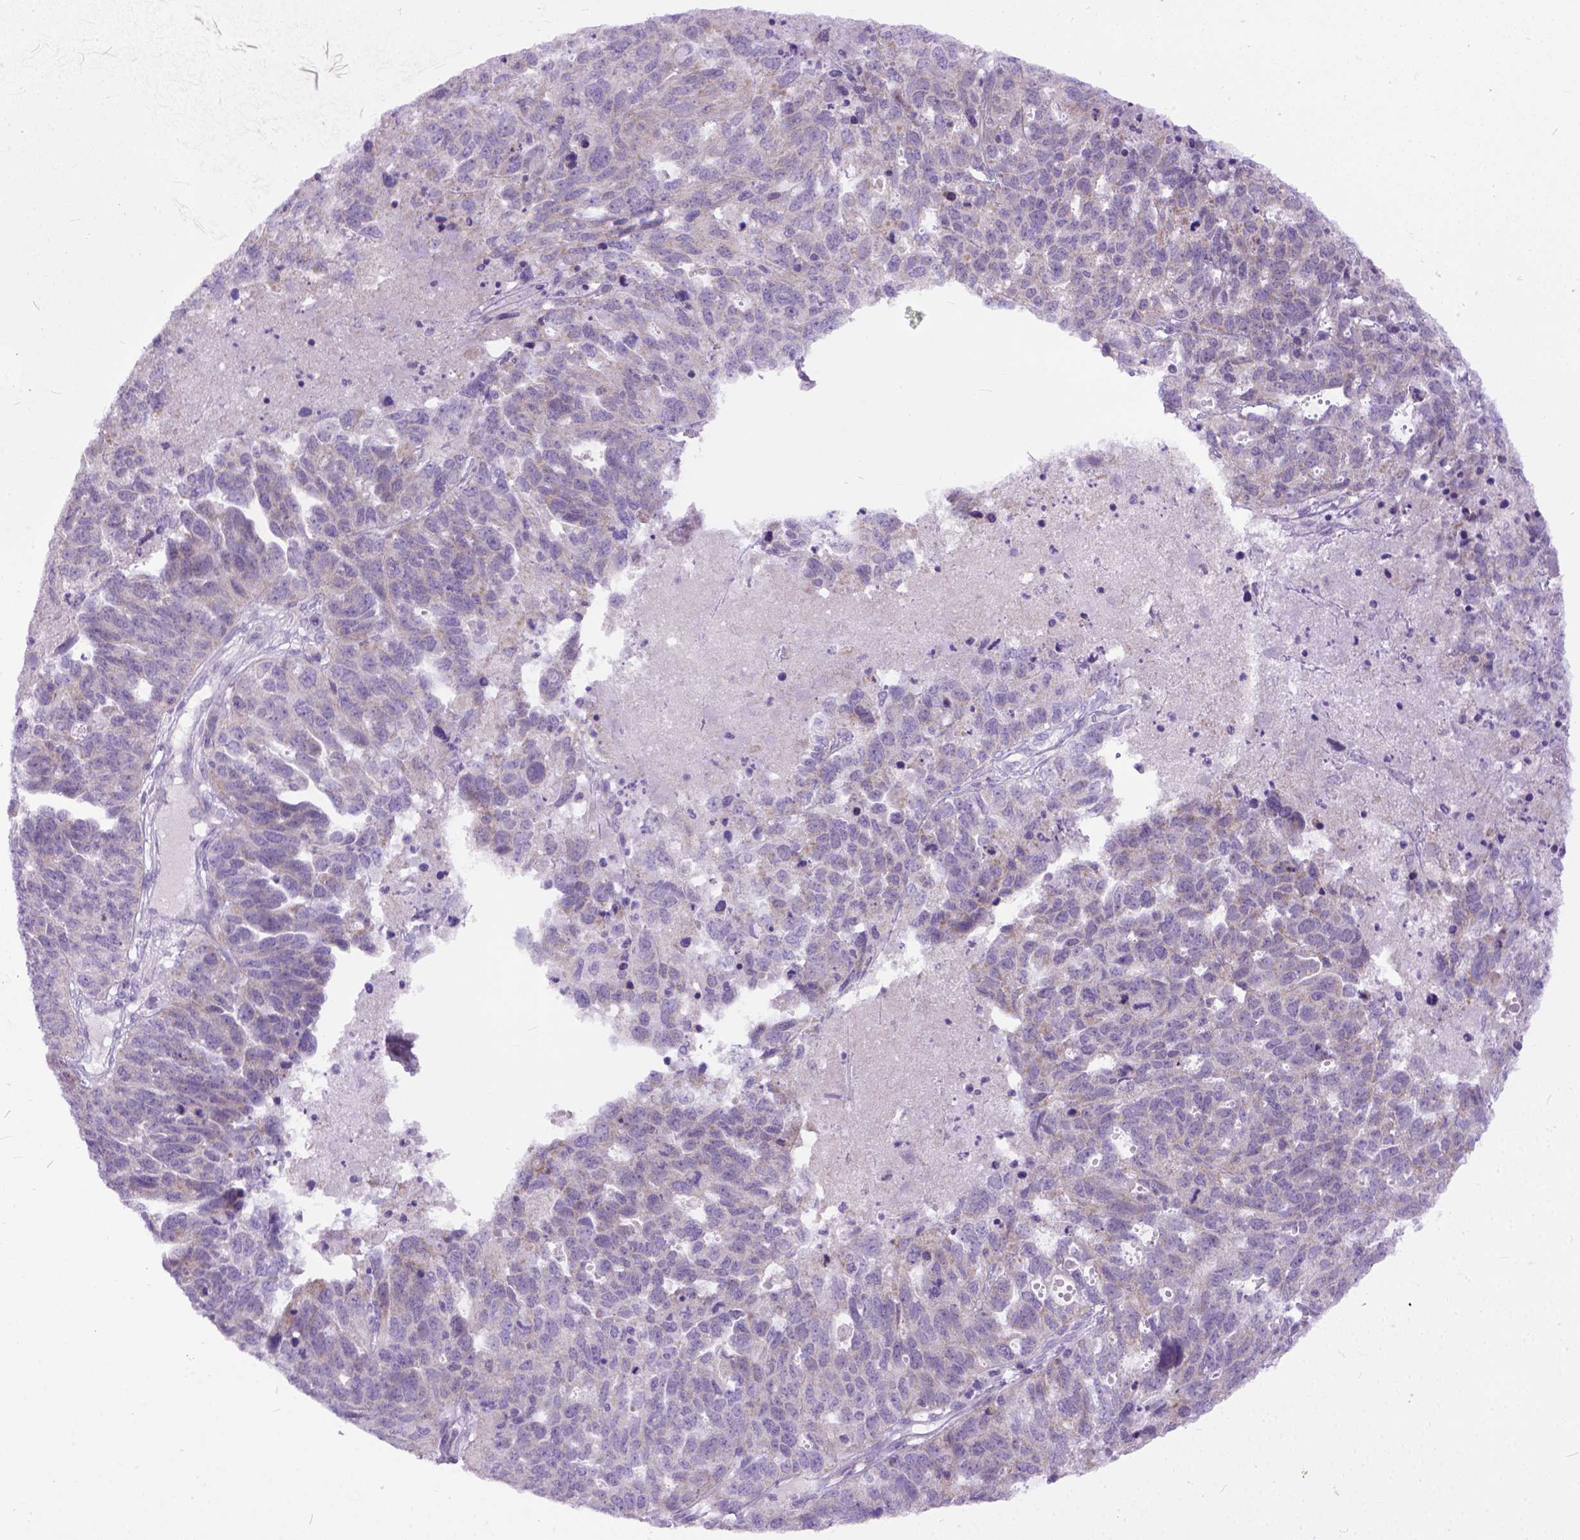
{"staining": {"intensity": "negative", "quantity": "none", "location": "none"}, "tissue": "ovarian cancer", "cell_type": "Tumor cells", "image_type": "cancer", "snomed": [{"axis": "morphology", "description": "Cystadenocarcinoma, serous, NOS"}, {"axis": "topography", "description": "Ovary"}], "caption": "Immunohistochemistry (IHC) of ovarian cancer exhibits no positivity in tumor cells.", "gene": "PLK5", "patient": {"sex": "female", "age": 71}}